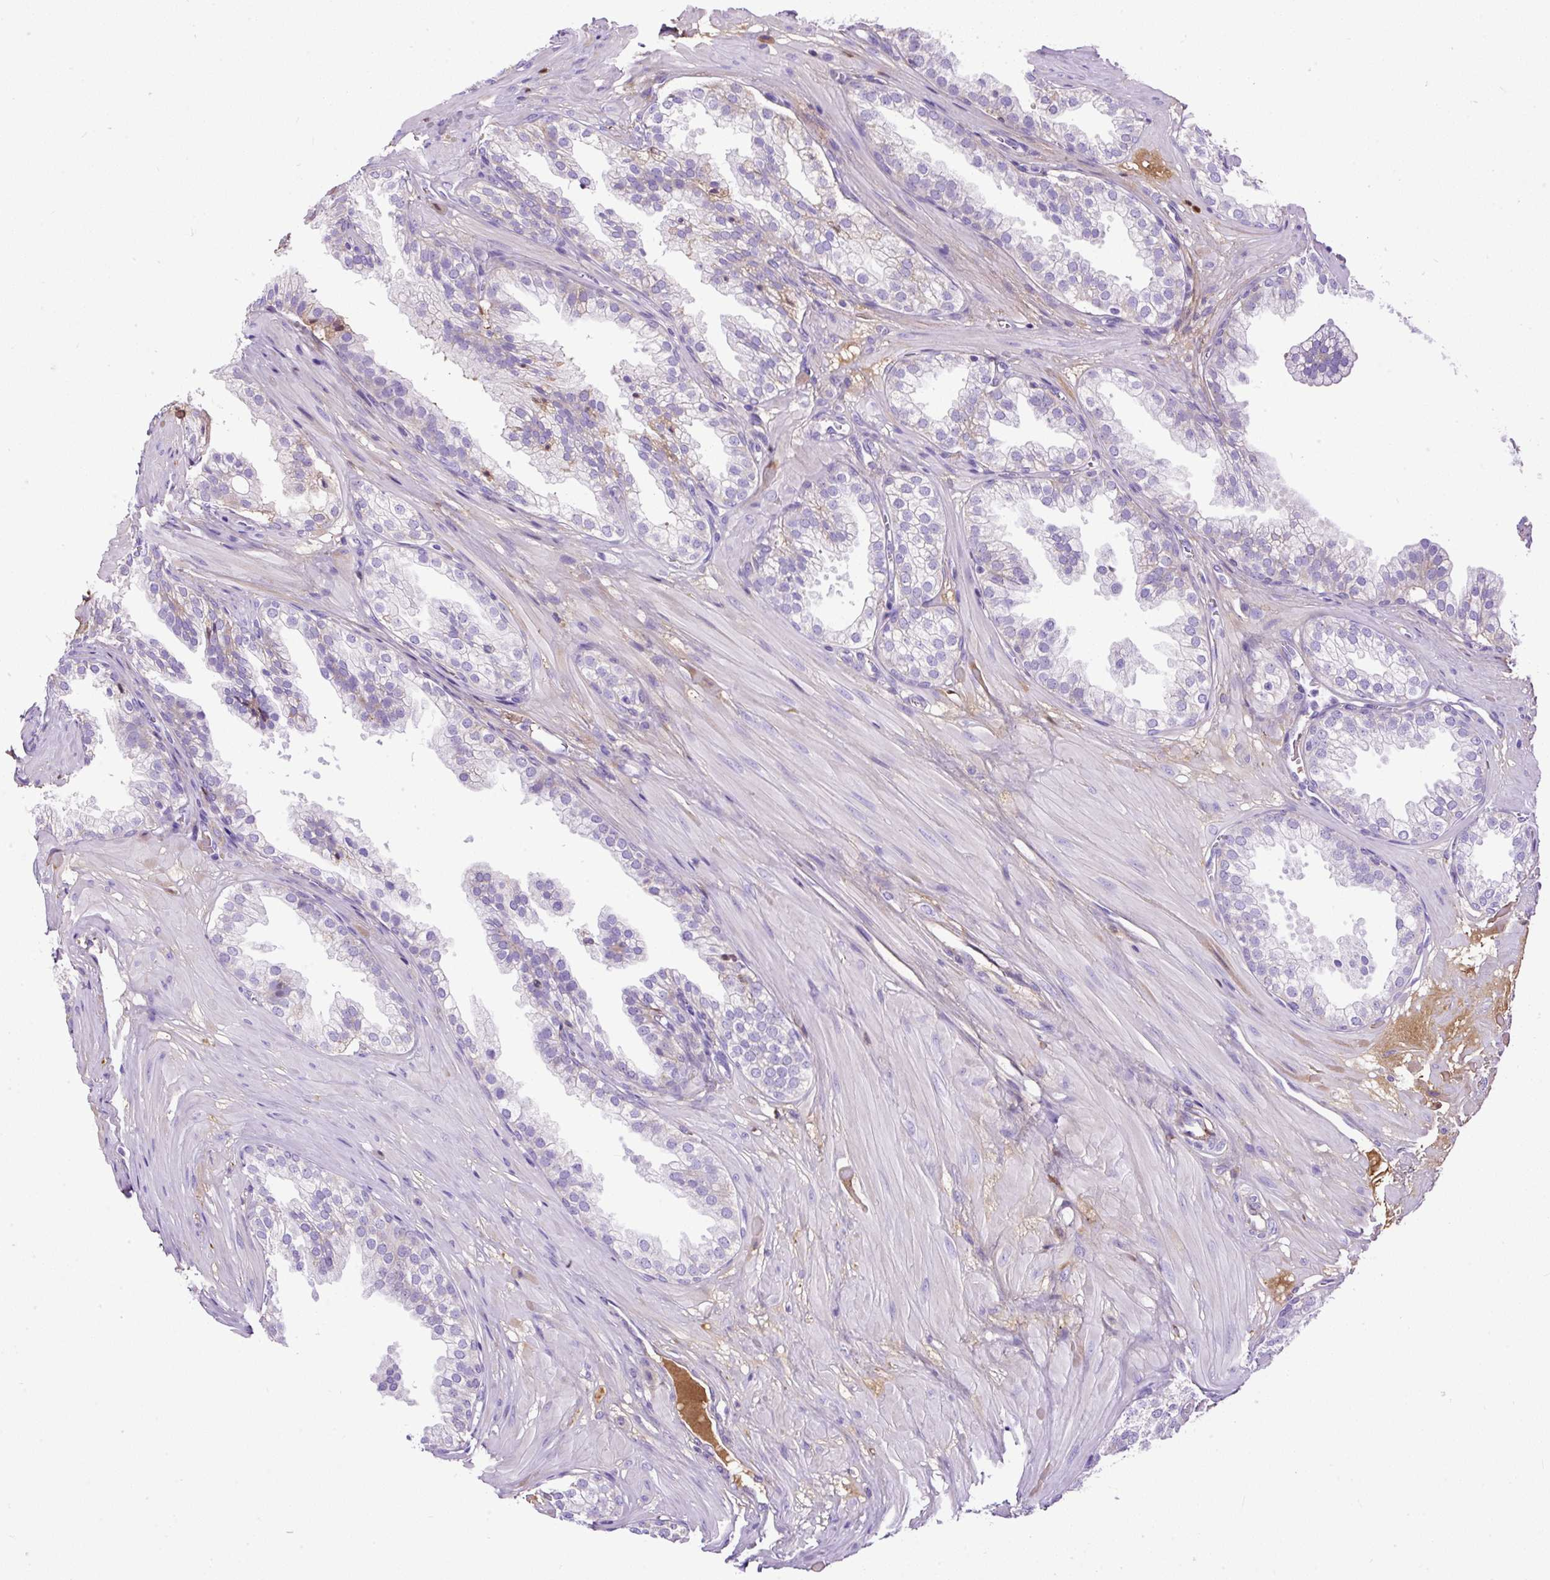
{"staining": {"intensity": "negative", "quantity": "none", "location": "none"}, "tissue": "prostate", "cell_type": "Glandular cells", "image_type": "normal", "snomed": [{"axis": "morphology", "description": "Normal tissue, NOS"}, {"axis": "topography", "description": "Prostate"}, {"axis": "topography", "description": "Peripheral nerve tissue"}], "caption": "This photomicrograph is of normal prostate stained with IHC to label a protein in brown with the nuclei are counter-stained blue. There is no positivity in glandular cells.", "gene": "CLEC3B", "patient": {"sex": "male", "age": 55}}